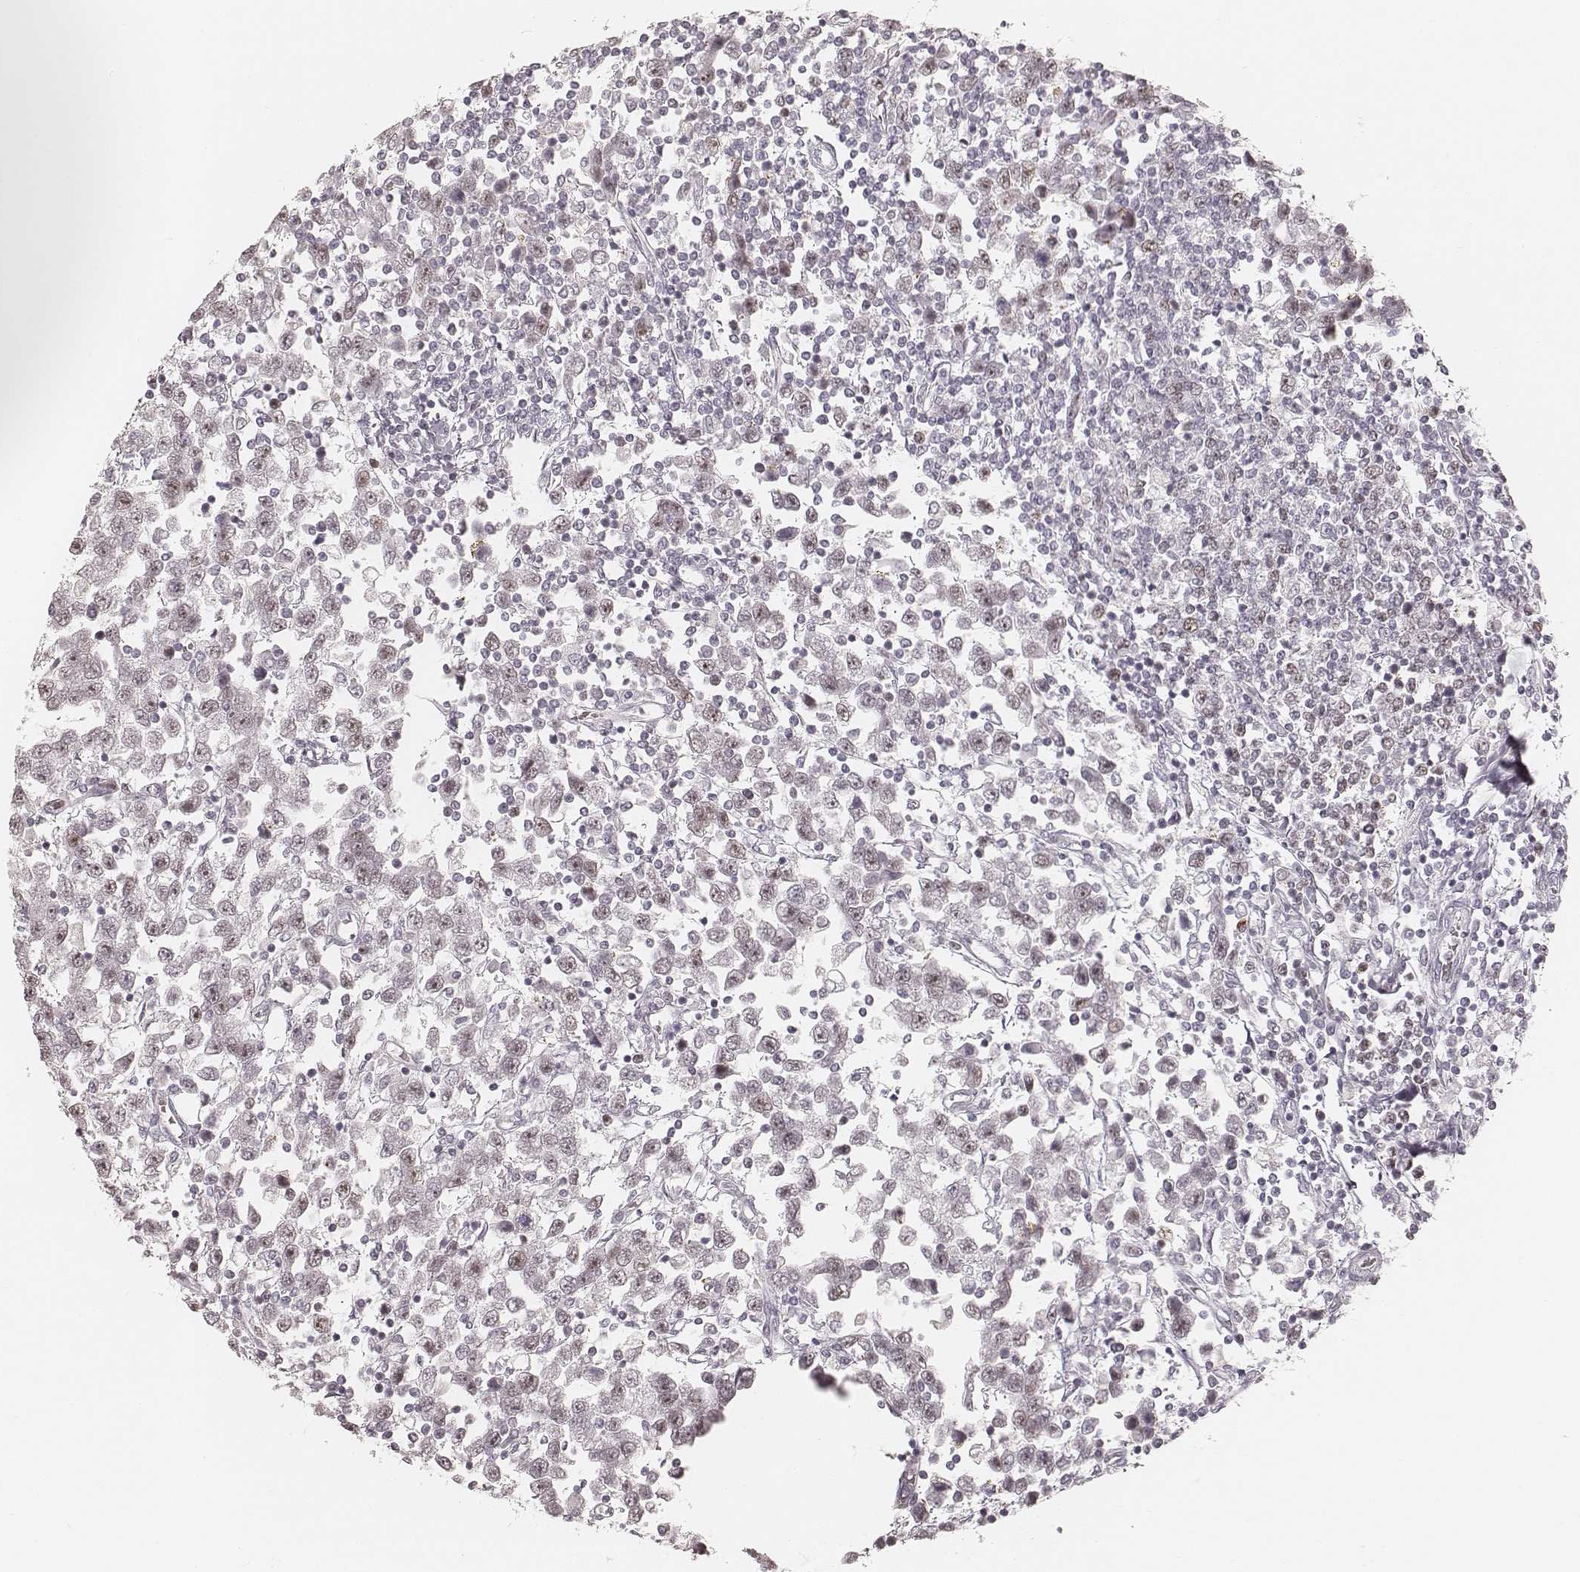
{"staining": {"intensity": "weak", "quantity": "<25%", "location": "nuclear"}, "tissue": "testis cancer", "cell_type": "Tumor cells", "image_type": "cancer", "snomed": [{"axis": "morphology", "description": "Seminoma, NOS"}, {"axis": "topography", "description": "Testis"}], "caption": "This is an immunohistochemistry (IHC) photomicrograph of testis seminoma. There is no expression in tumor cells.", "gene": "TEX37", "patient": {"sex": "male", "age": 34}}